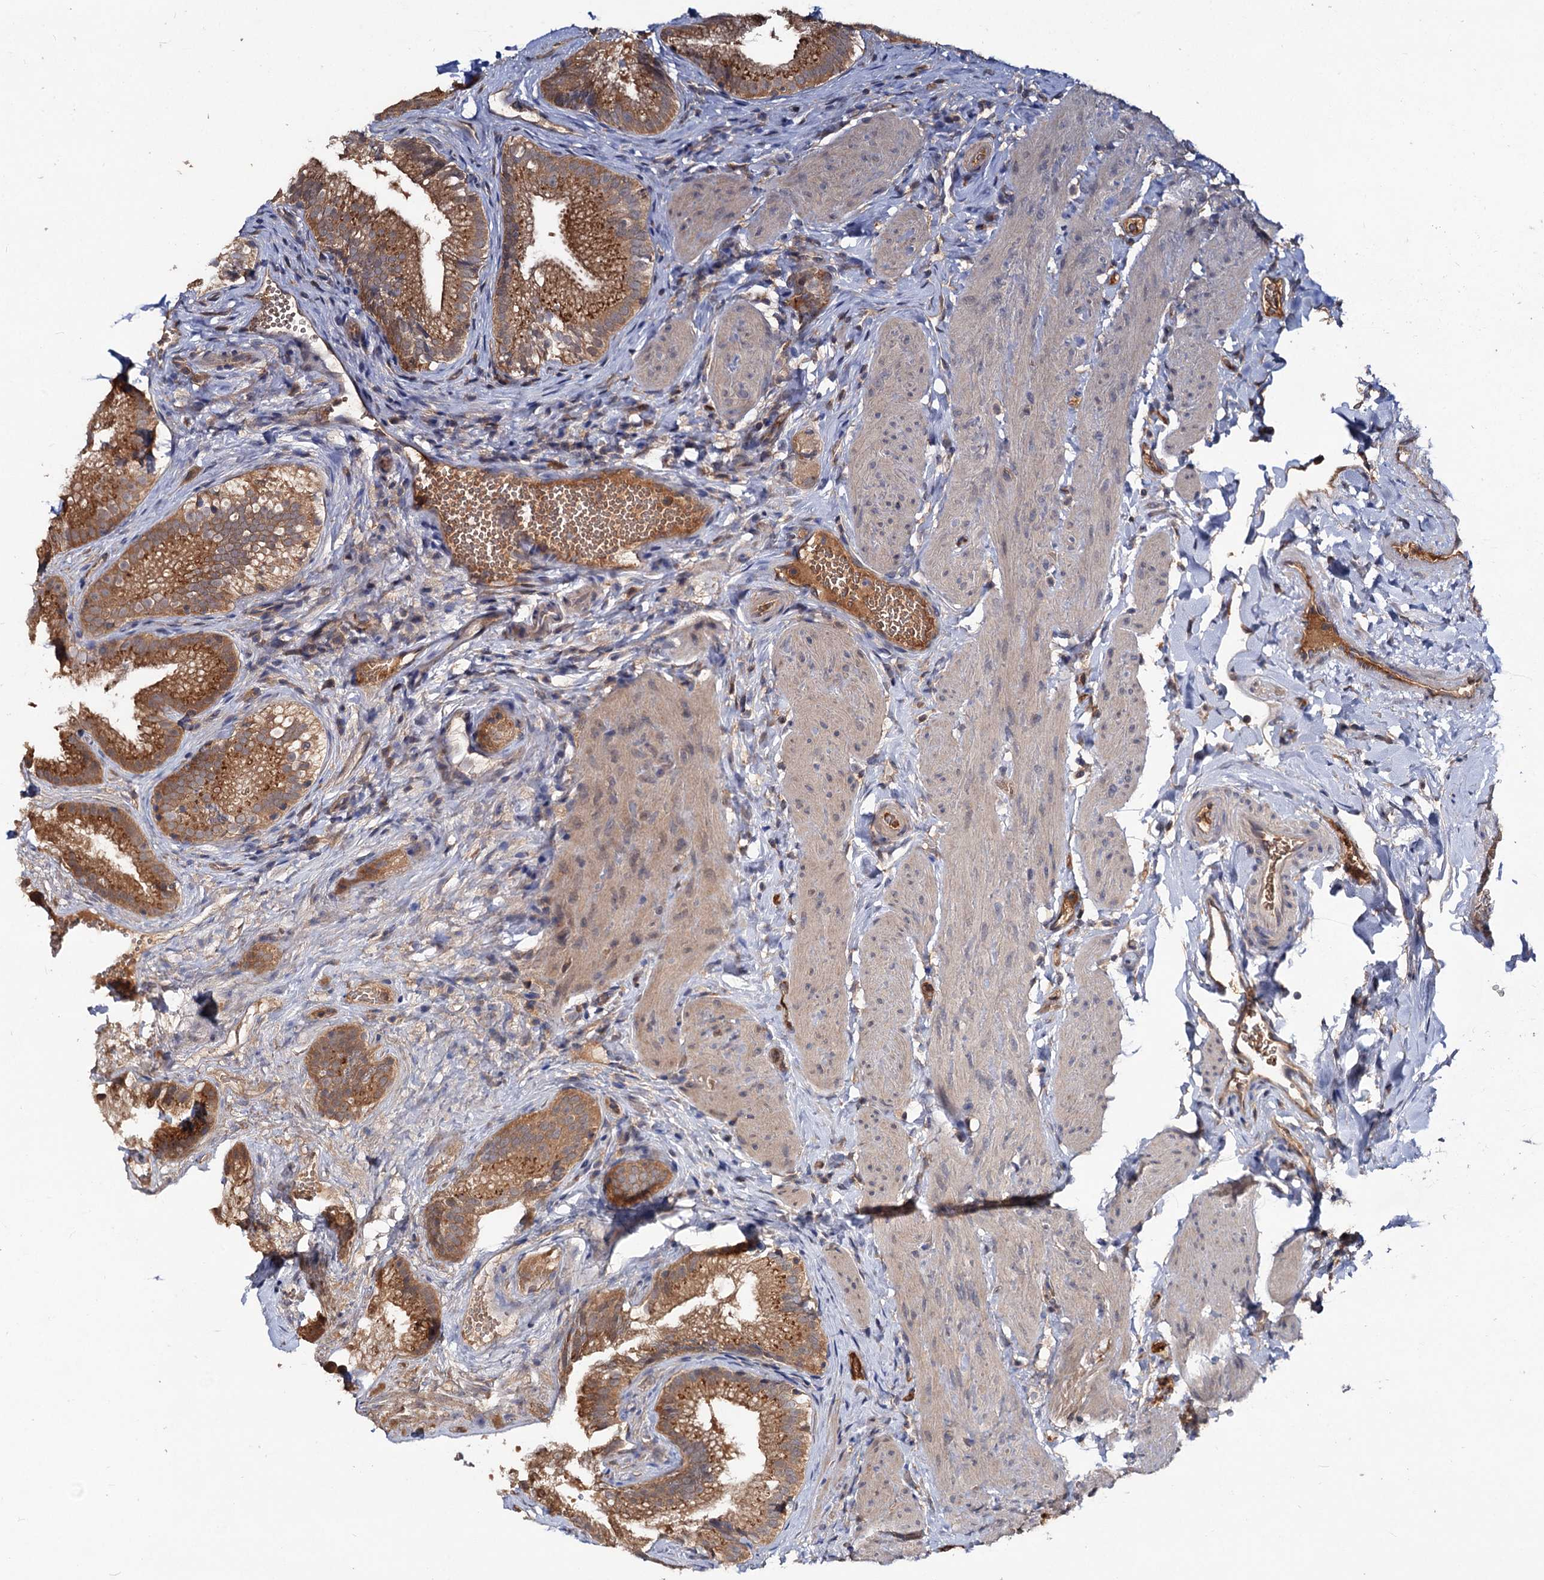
{"staining": {"intensity": "moderate", "quantity": ">75%", "location": "cytoplasmic/membranous"}, "tissue": "gallbladder", "cell_type": "Glandular cells", "image_type": "normal", "snomed": [{"axis": "morphology", "description": "Normal tissue, NOS"}, {"axis": "topography", "description": "Gallbladder"}], "caption": "Immunohistochemical staining of unremarkable human gallbladder displays moderate cytoplasmic/membranous protein positivity in about >75% of glandular cells. (DAB (3,3'-diaminobenzidine) = brown stain, brightfield microscopy at high magnification).", "gene": "NUDCD2", "patient": {"sex": "female", "age": 30}}